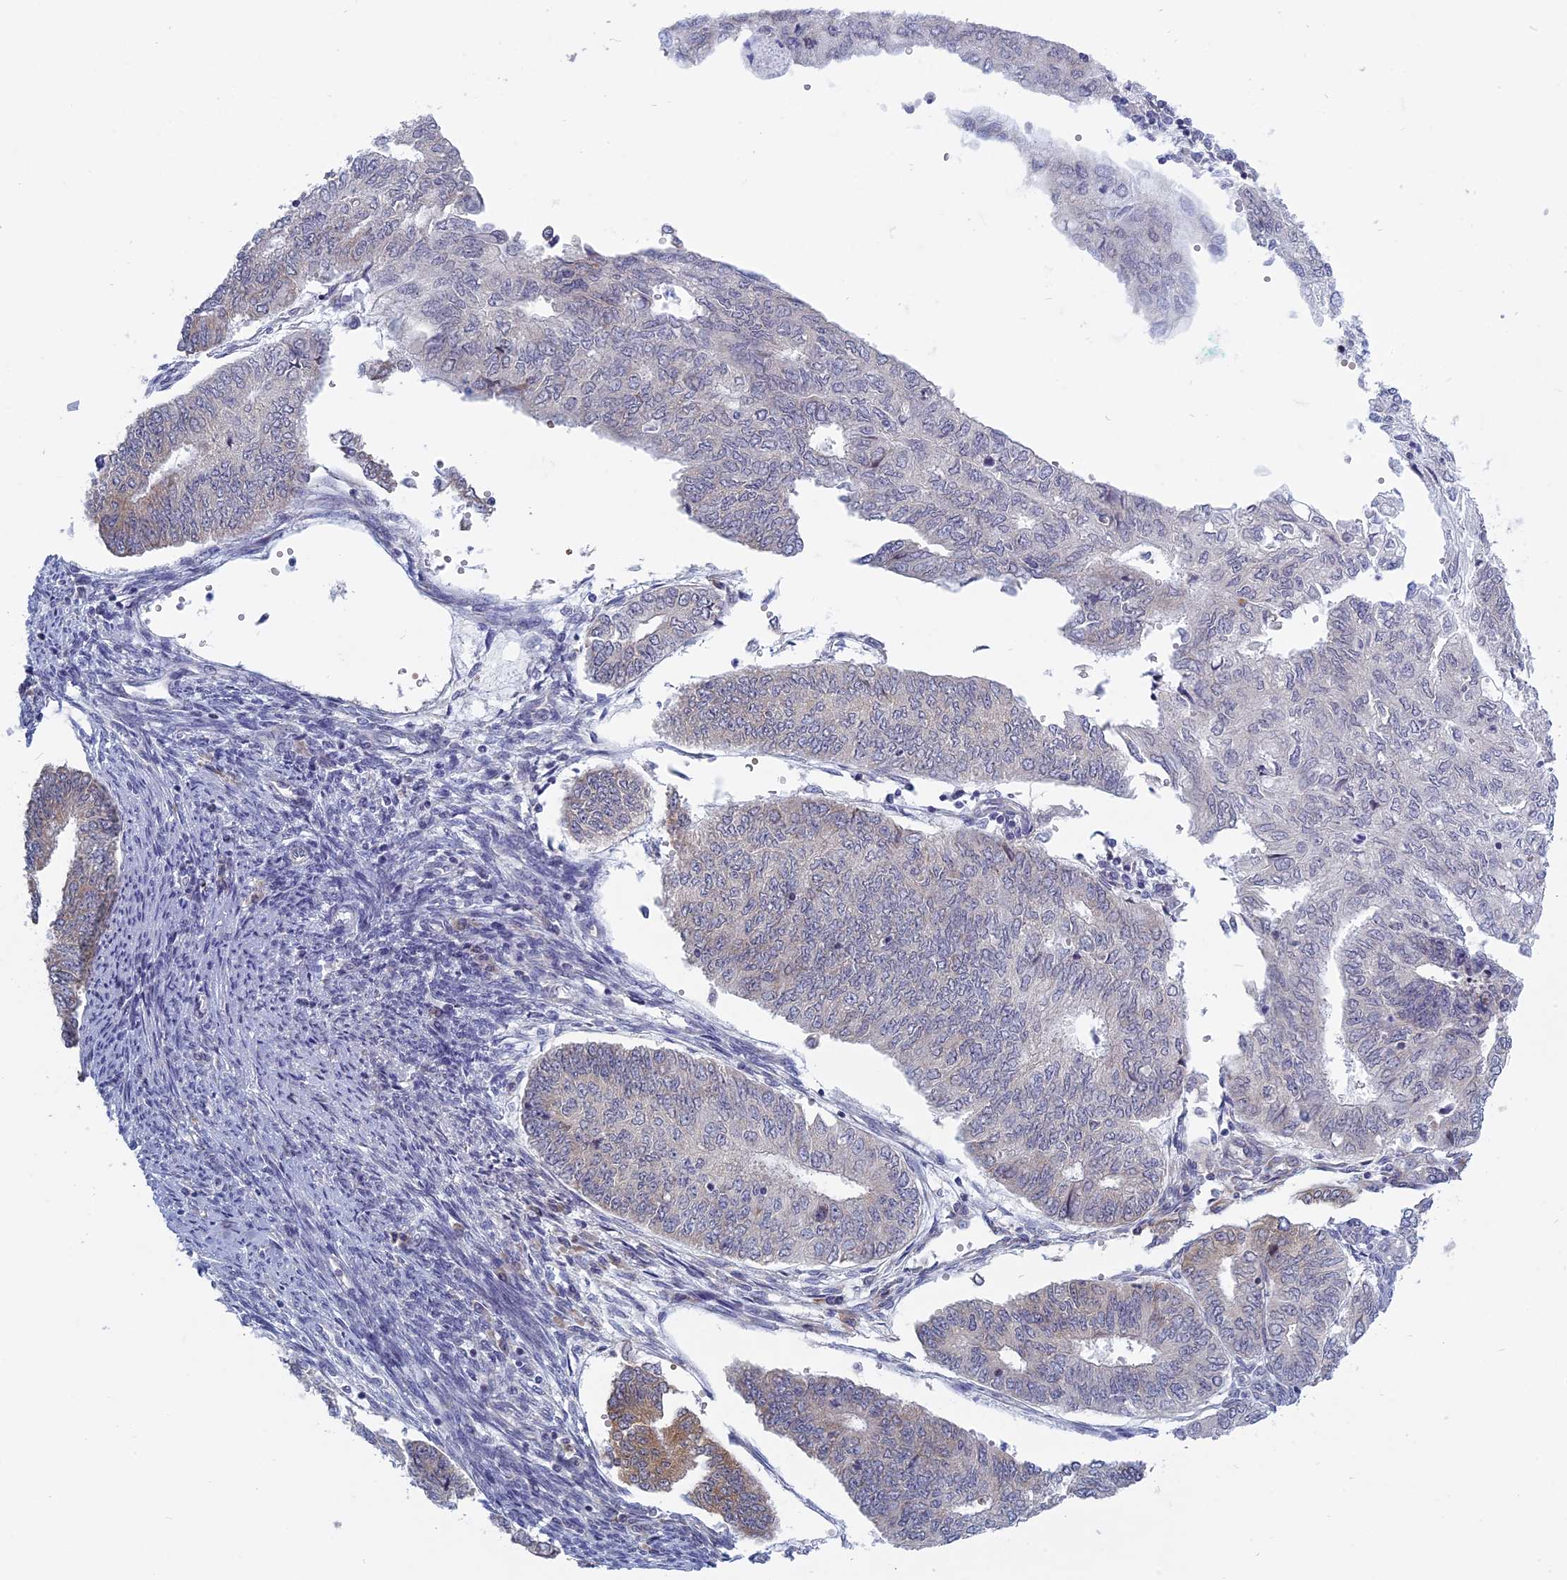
{"staining": {"intensity": "weak", "quantity": "<25%", "location": "cytoplasmic/membranous"}, "tissue": "endometrial cancer", "cell_type": "Tumor cells", "image_type": "cancer", "snomed": [{"axis": "morphology", "description": "Adenocarcinoma, NOS"}, {"axis": "topography", "description": "Endometrium"}], "caption": "High power microscopy image of an immunohistochemistry photomicrograph of adenocarcinoma (endometrial), revealing no significant staining in tumor cells.", "gene": "RPS19BP1", "patient": {"sex": "female", "age": 68}}